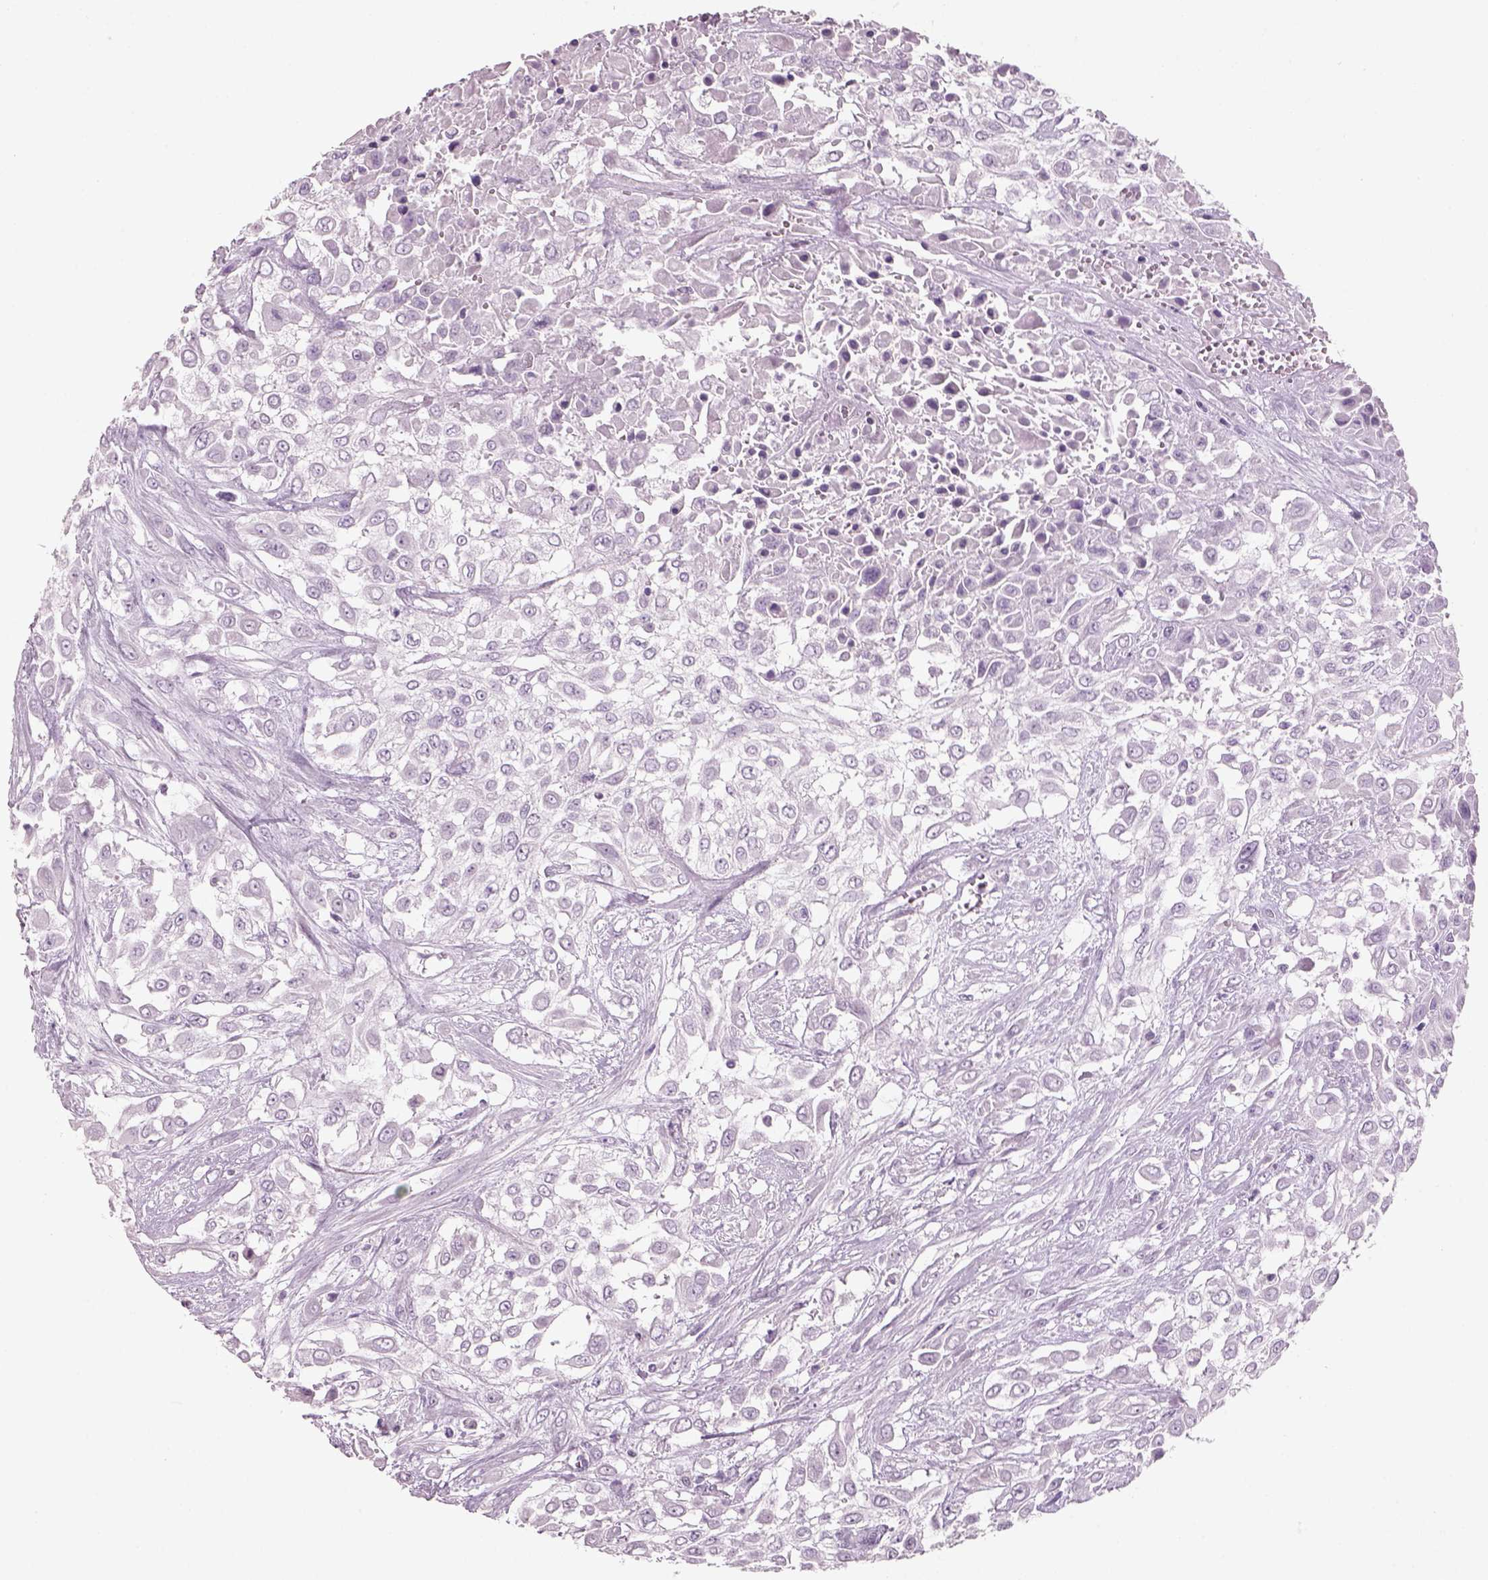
{"staining": {"intensity": "negative", "quantity": "none", "location": "none"}, "tissue": "urothelial cancer", "cell_type": "Tumor cells", "image_type": "cancer", "snomed": [{"axis": "morphology", "description": "Urothelial carcinoma, High grade"}, {"axis": "topography", "description": "Urinary bladder"}], "caption": "Immunohistochemistry (IHC) of human urothelial cancer displays no positivity in tumor cells.", "gene": "SLC6A2", "patient": {"sex": "male", "age": 57}}